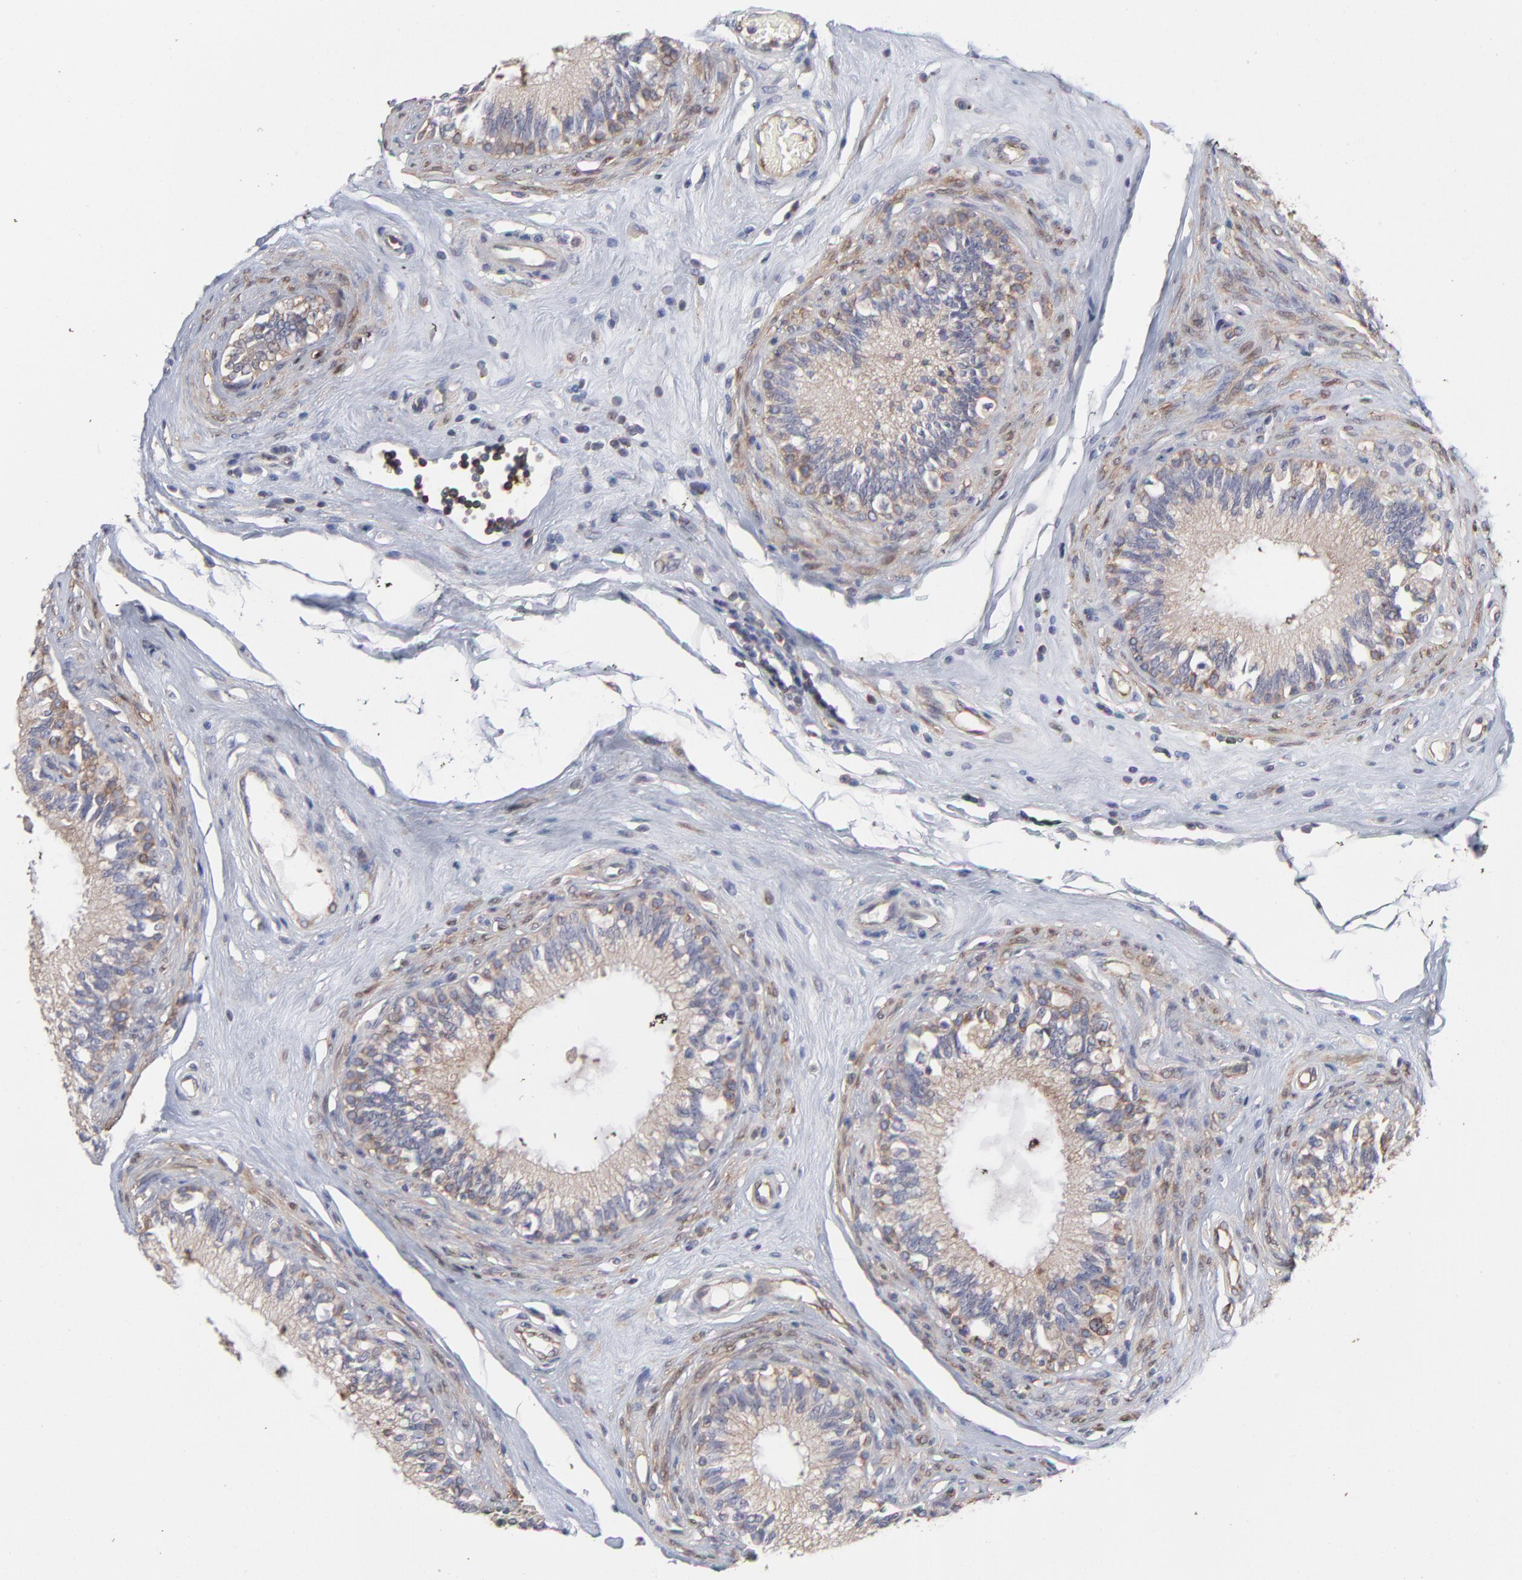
{"staining": {"intensity": "weak", "quantity": ">75%", "location": "cytoplasmic/membranous"}, "tissue": "epididymis", "cell_type": "Glandular cells", "image_type": "normal", "snomed": [{"axis": "morphology", "description": "Normal tissue, NOS"}, {"axis": "morphology", "description": "Inflammation, NOS"}, {"axis": "topography", "description": "Epididymis"}], "caption": "Weak cytoplasmic/membranous staining for a protein is present in about >75% of glandular cells of benign epididymis using IHC.", "gene": "NFKBIA", "patient": {"sex": "male", "age": 84}}